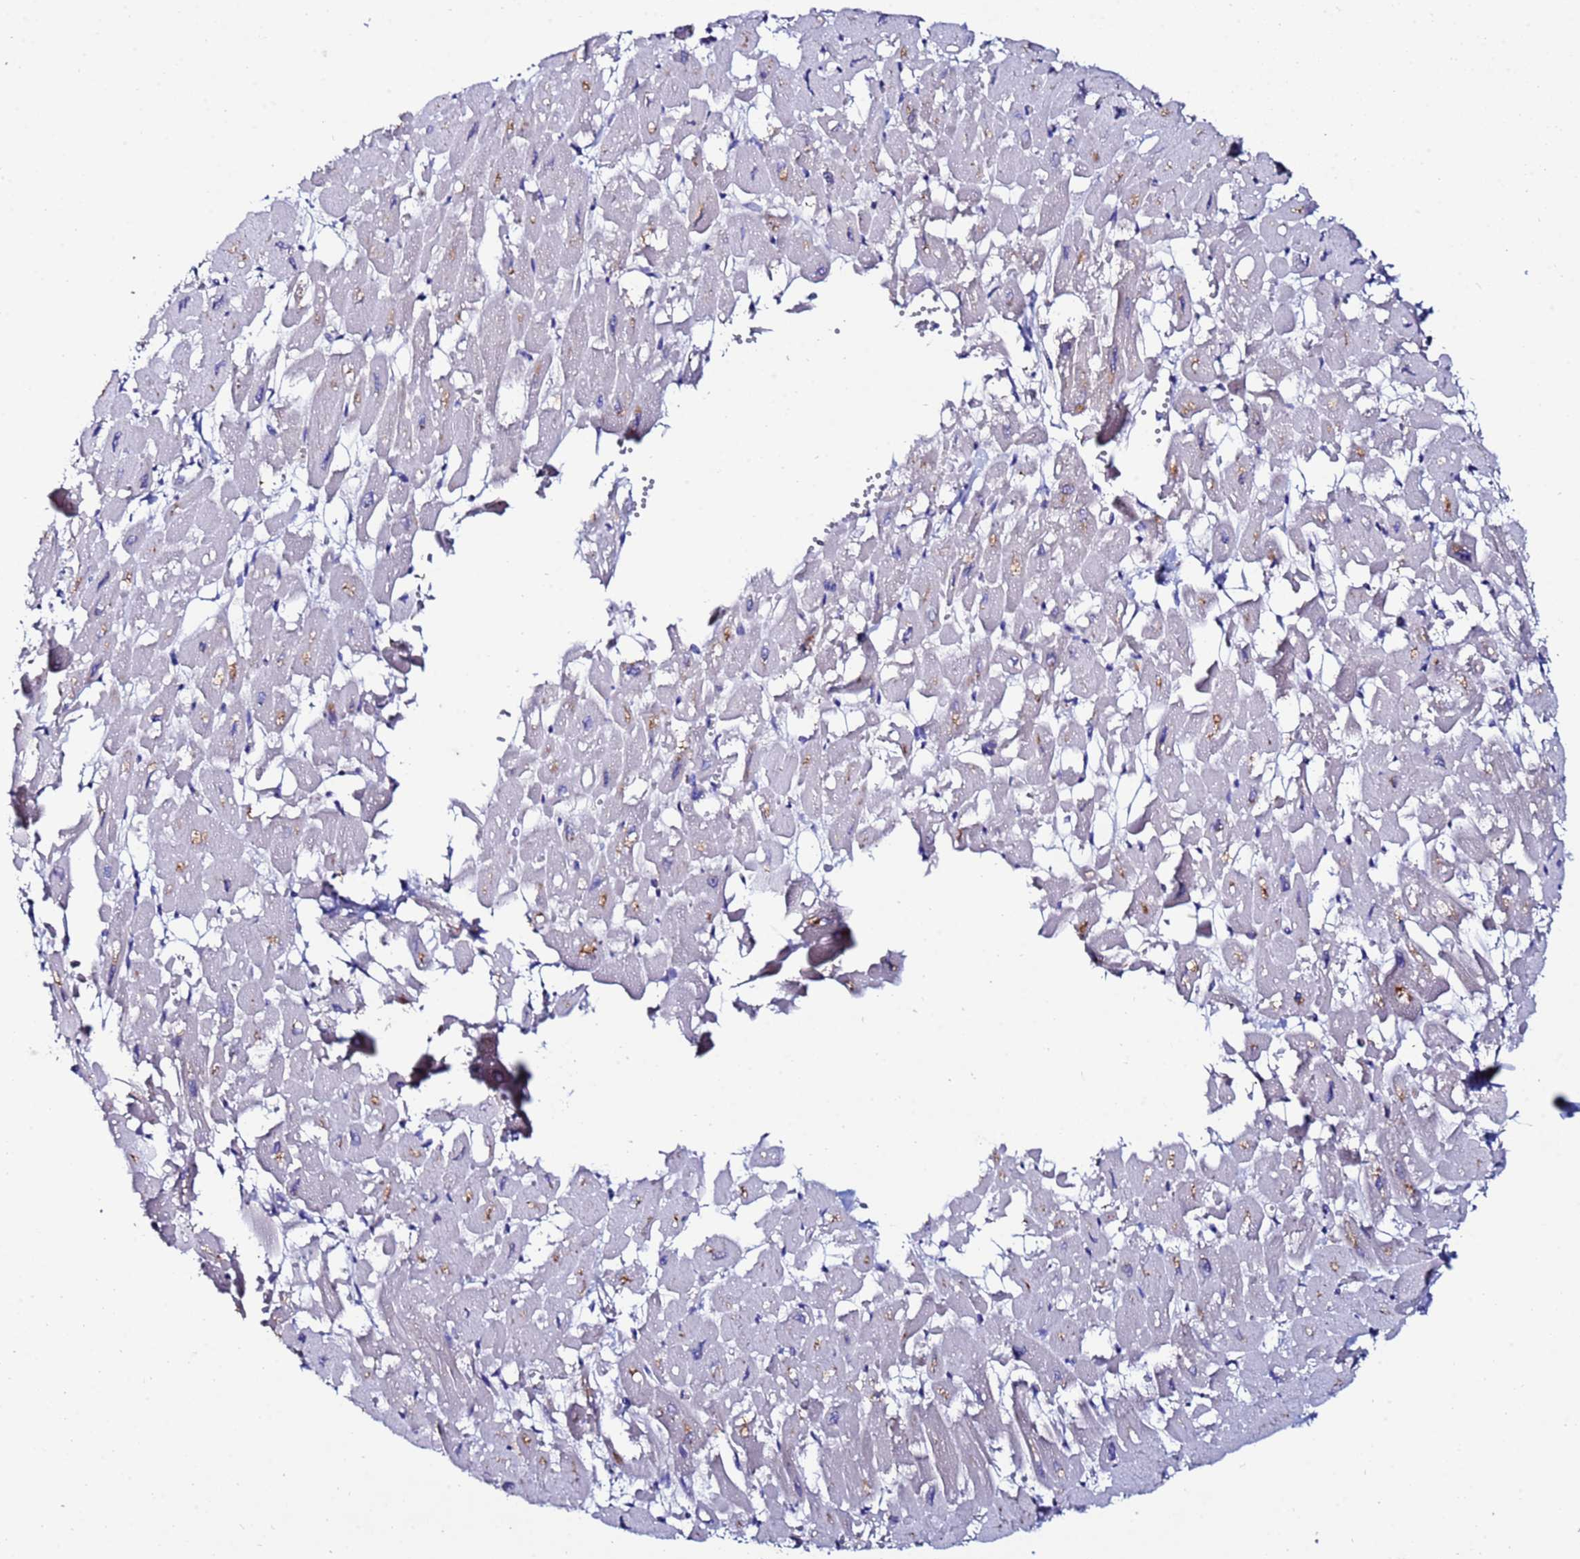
{"staining": {"intensity": "negative", "quantity": "none", "location": "none"}, "tissue": "heart muscle", "cell_type": "Cardiomyocytes", "image_type": "normal", "snomed": [{"axis": "morphology", "description": "Normal tissue, NOS"}, {"axis": "topography", "description": "Heart"}], "caption": "Heart muscle stained for a protein using immunohistochemistry displays no staining cardiomyocytes.", "gene": "TUBAL3", "patient": {"sex": "male", "age": 54}}